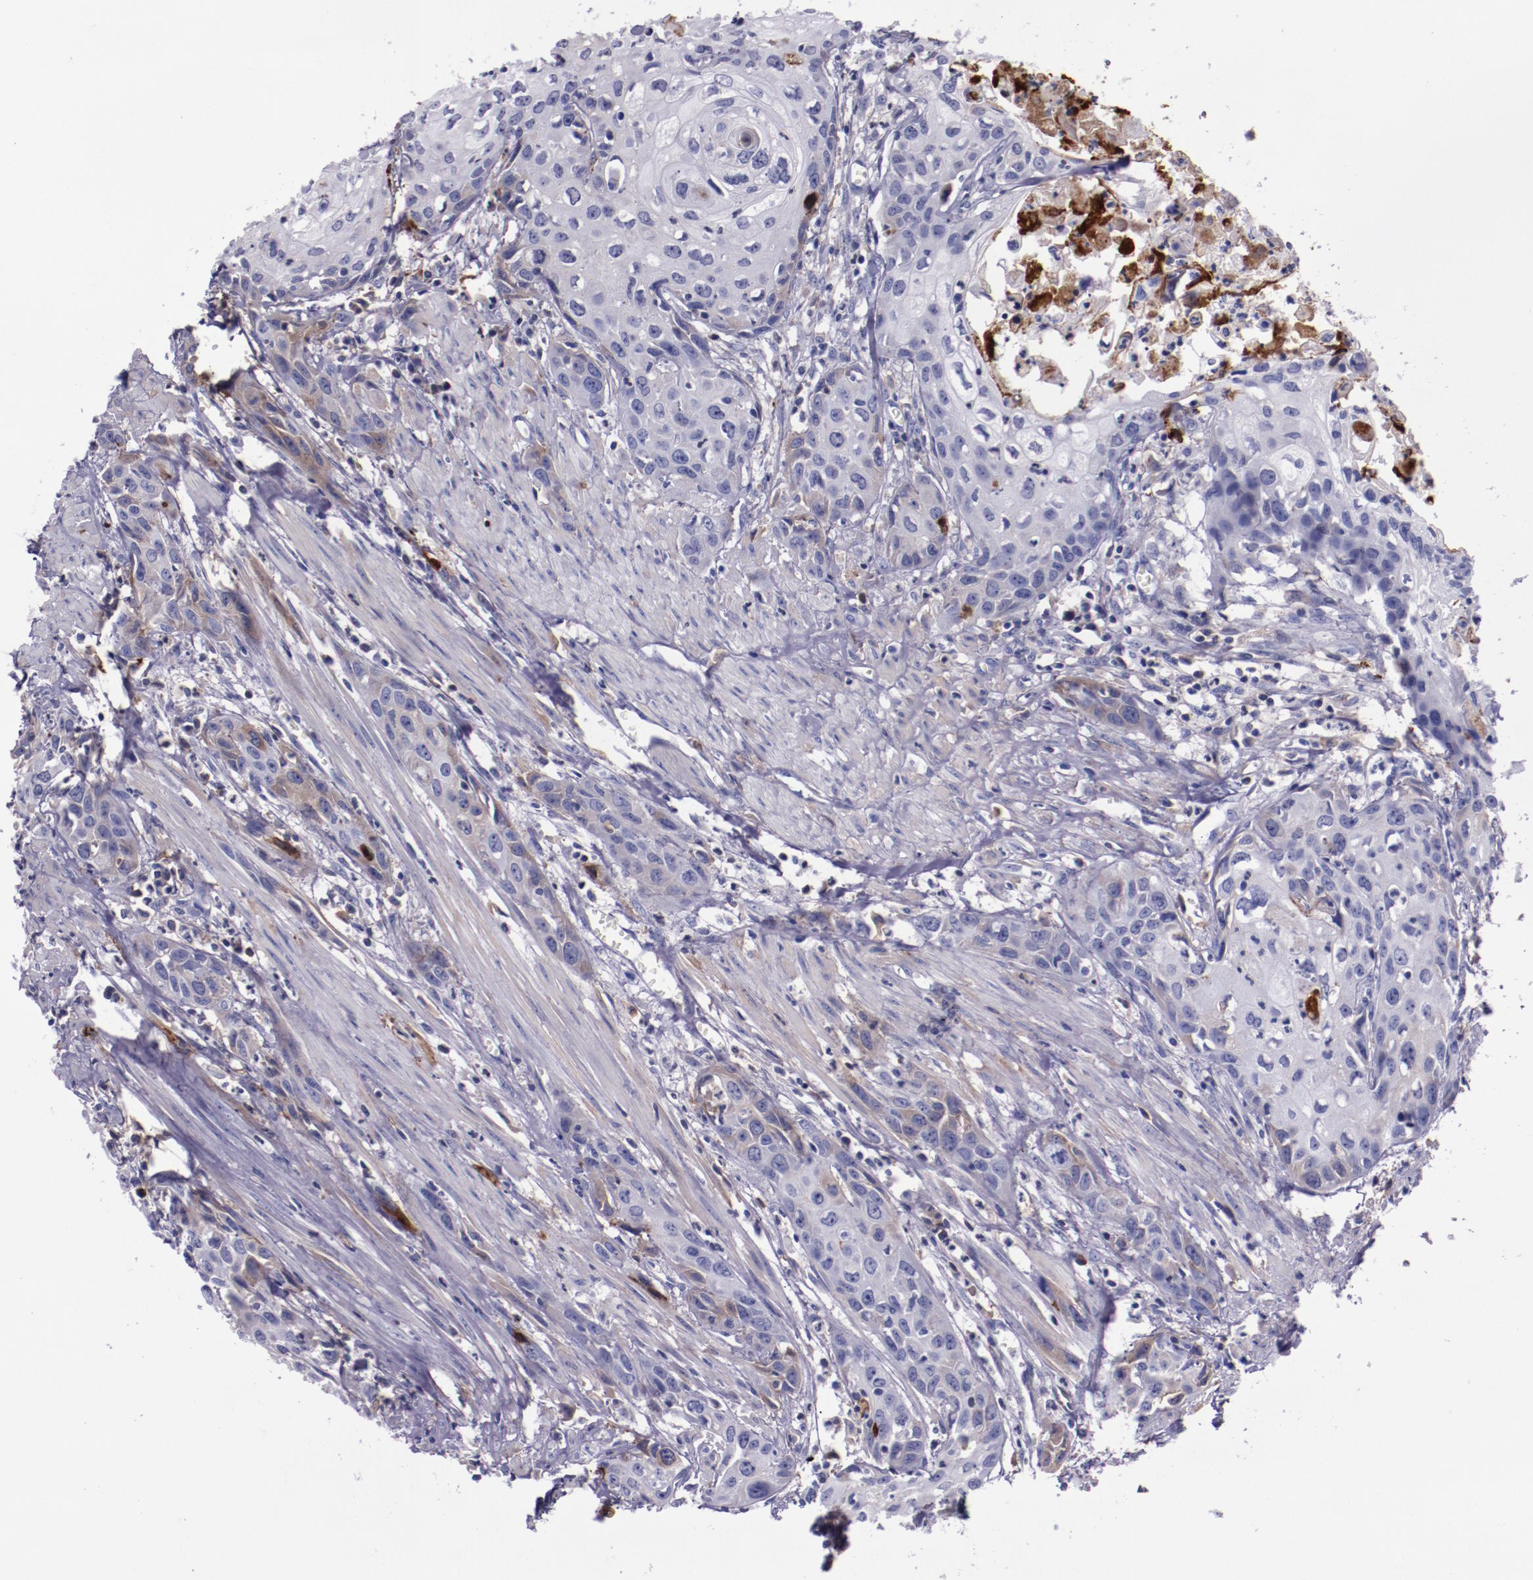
{"staining": {"intensity": "negative", "quantity": "none", "location": "none"}, "tissue": "urothelial cancer", "cell_type": "Tumor cells", "image_type": "cancer", "snomed": [{"axis": "morphology", "description": "Urothelial carcinoma, High grade"}, {"axis": "topography", "description": "Urinary bladder"}], "caption": "Immunohistochemical staining of human urothelial cancer reveals no significant staining in tumor cells. (DAB immunohistochemistry (IHC) visualized using brightfield microscopy, high magnification).", "gene": "APOH", "patient": {"sex": "male", "age": 54}}